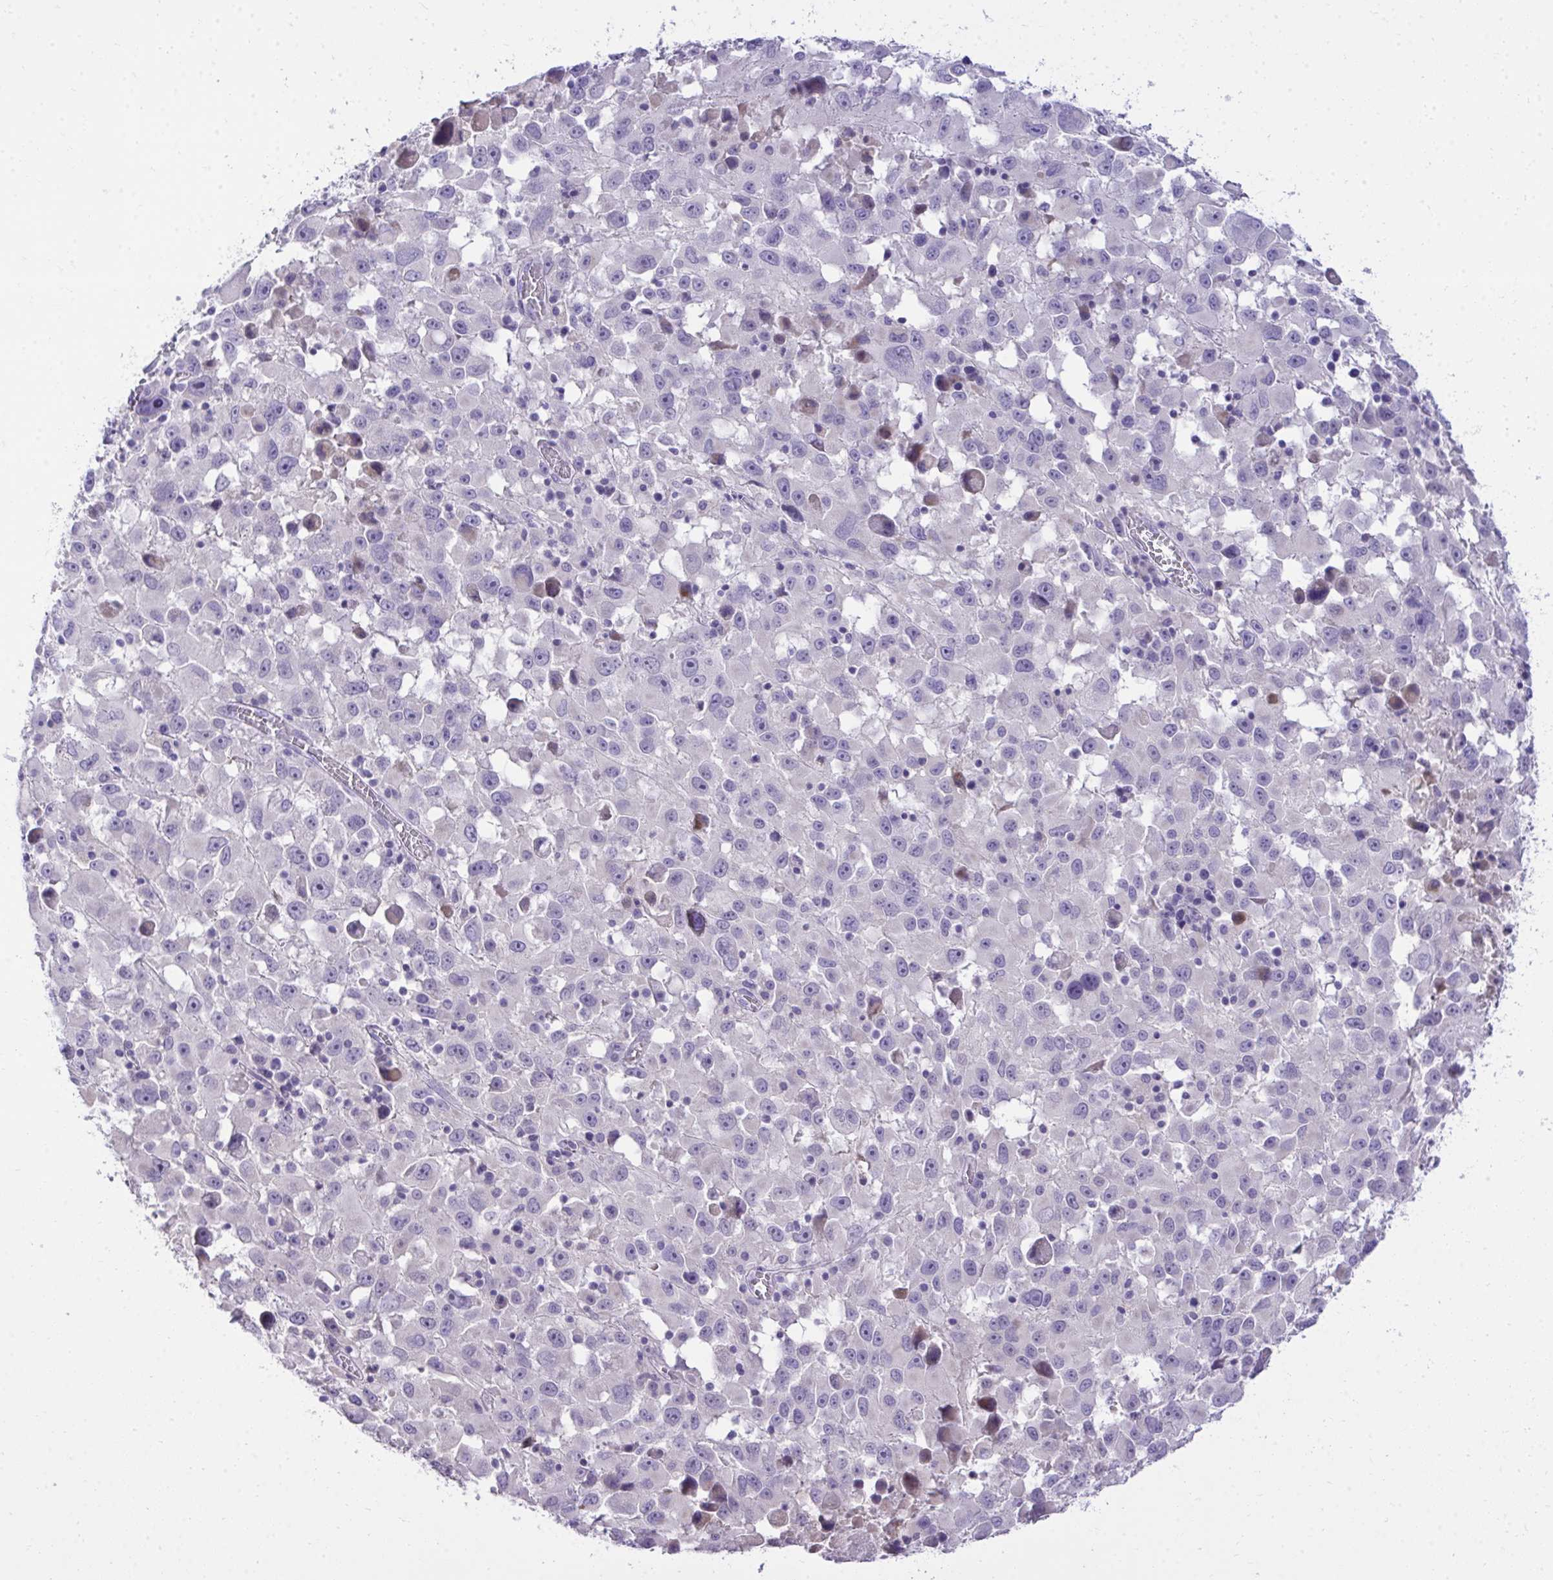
{"staining": {"intensity": "negative", "quantity": "none", "location": "none"}, "tissue": "melanoma", "cell_type": "Tumor cells", "image_type": "cancer", "snomed": [{"axis": "morphology", "description": "Malignant melanoma, Metastatic site"}, {"axis": "topography", "description": "Soft tissue"}], "caption": "The immunohistochemistry (IHC) micrograph has no significant staining in tumor cells of malignant melanoma (metastatic site) tissue.", "gene": "TMCO5A", "patient": {"sex": "male", "age": 50}}